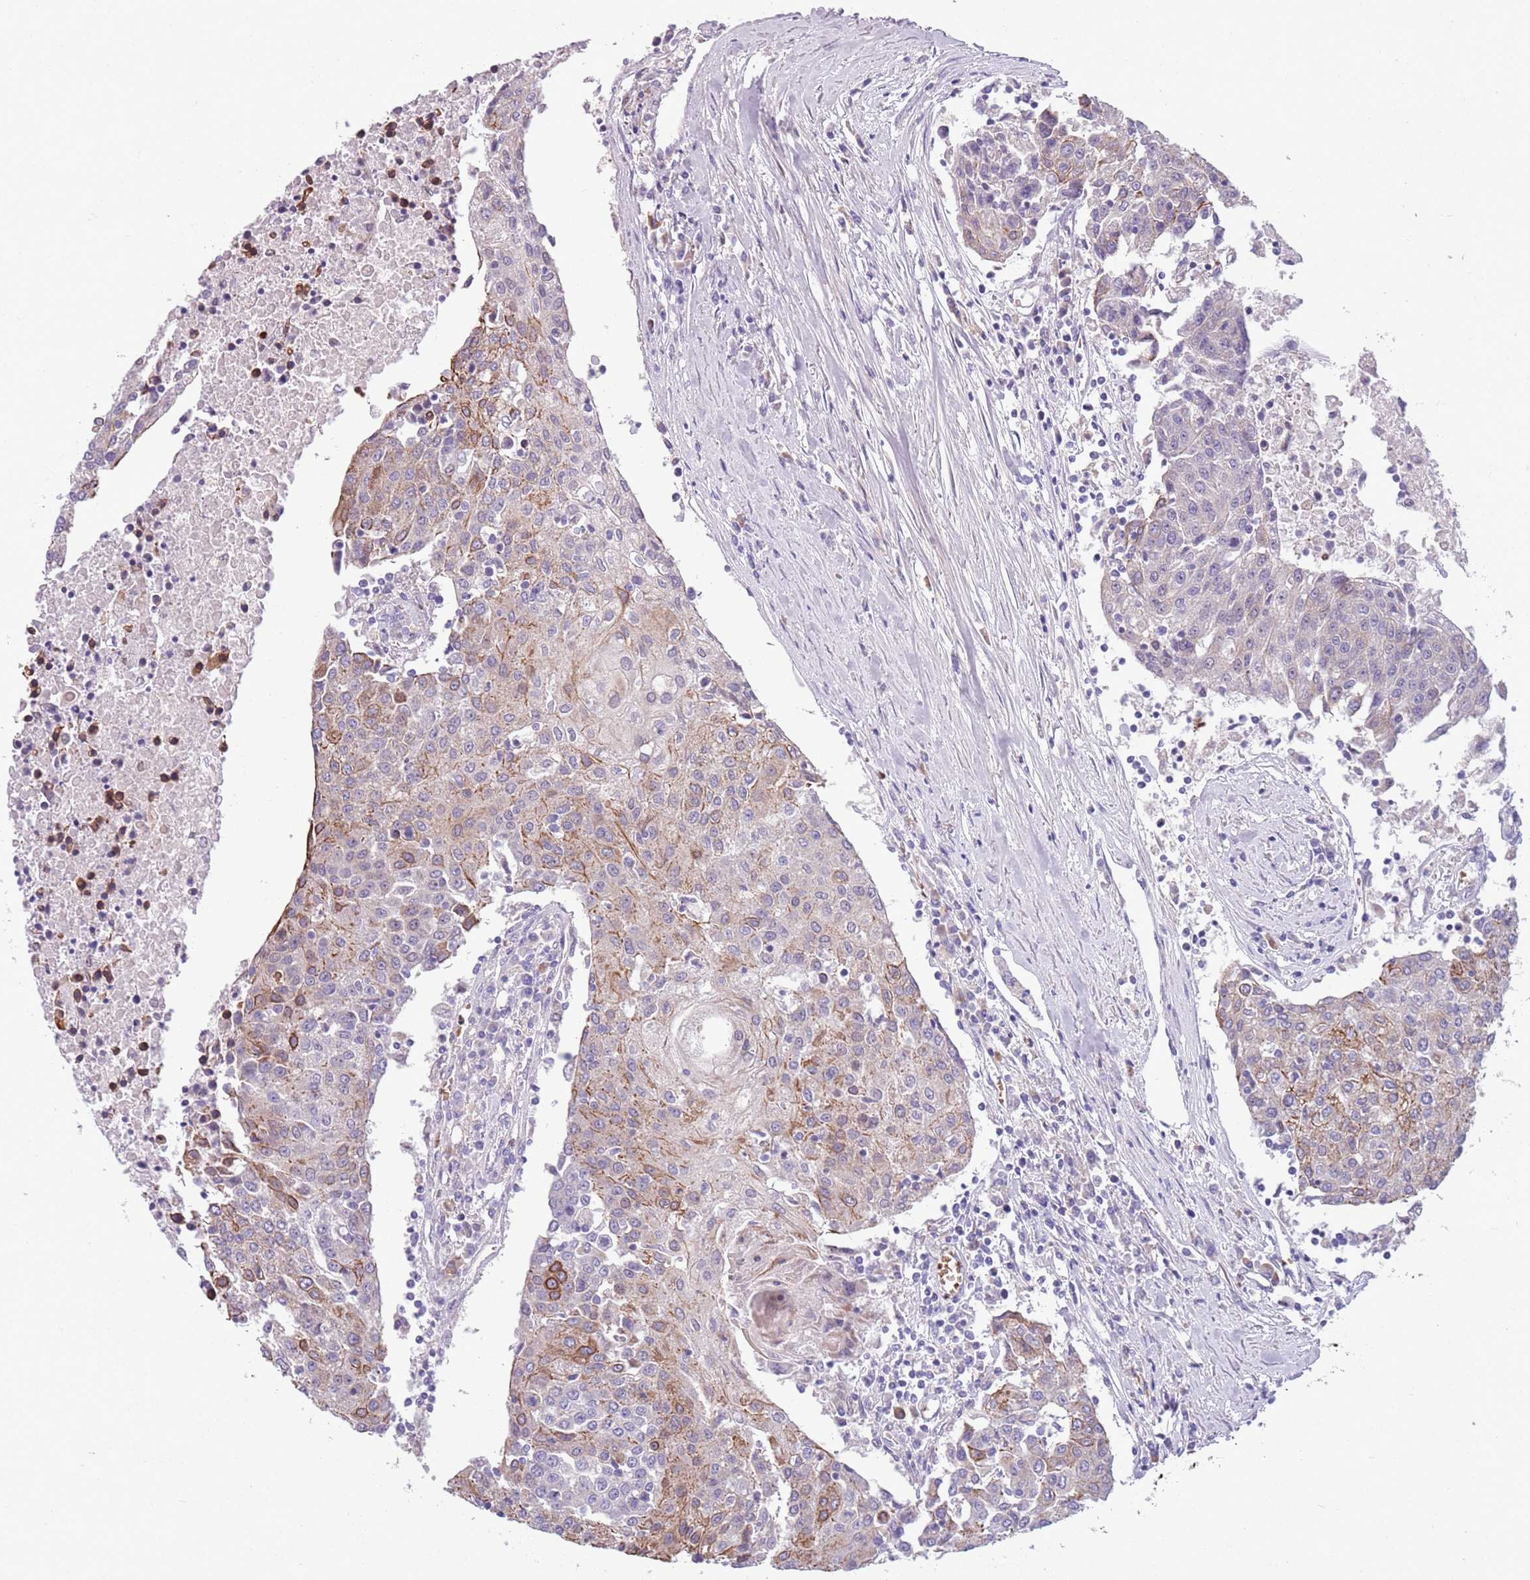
{"staining": {"intensity": "moderate", "quantity": "<25%", "location": "cytoplasmic/membranous"}, "tissue": "urothelial cancer", "cell_type": "Tumor cells", "image_type": "cancer", "snomed": [{"axis": "morphology", "description": "Urothelial carcinoma, High grade"}, {"axis": "topography", "description": "Urinary bladder"}], "caption": "There is low levels of moderate cytoplasmic/membranous expression in tumor cells of urothelial cancer, as demonstrated by immunohistochemical staining (brown color).", "gene": "ADCY7", "patient": {"sex": "female", "age": 85}}